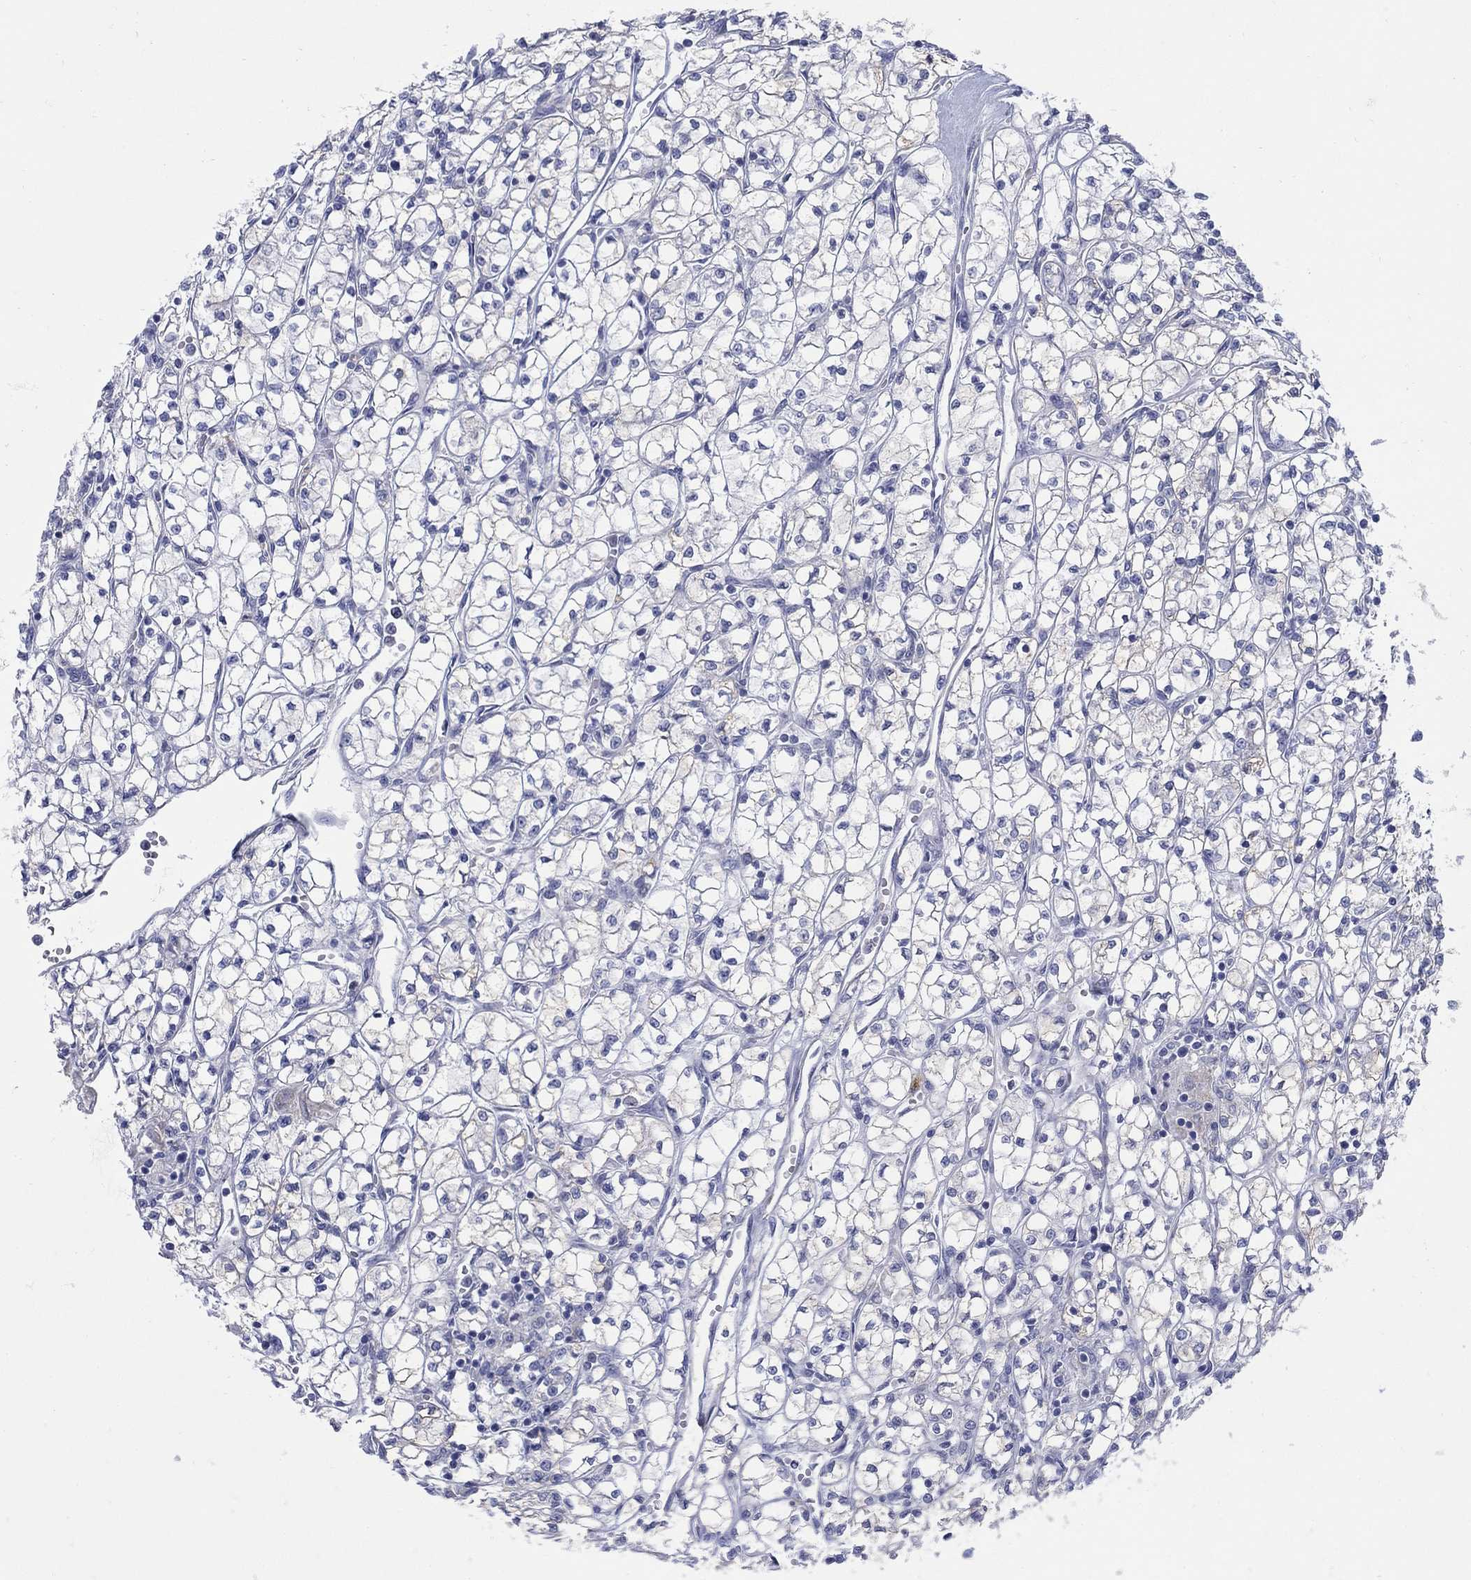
{"staining": {"intensity": "negative", "quantity": "none", "location": "none"}, "tissue": "renal cancer", "cell_type": "Tumor cells", "image_type": "cancer", "snomed": [{"axis": "morphology", "description": "Adenocarcinoma, NOS"}, {"axis": "topography", "description": "Kidney"}], "caption": "This is a micrograph of immunohistochemistry (IHC) staining of renal cancer (adenocarcinoma), which shows no staining in tumor cells.", "gene": "SCCPDH", "patient": {"sex": "female", "age": 64}}